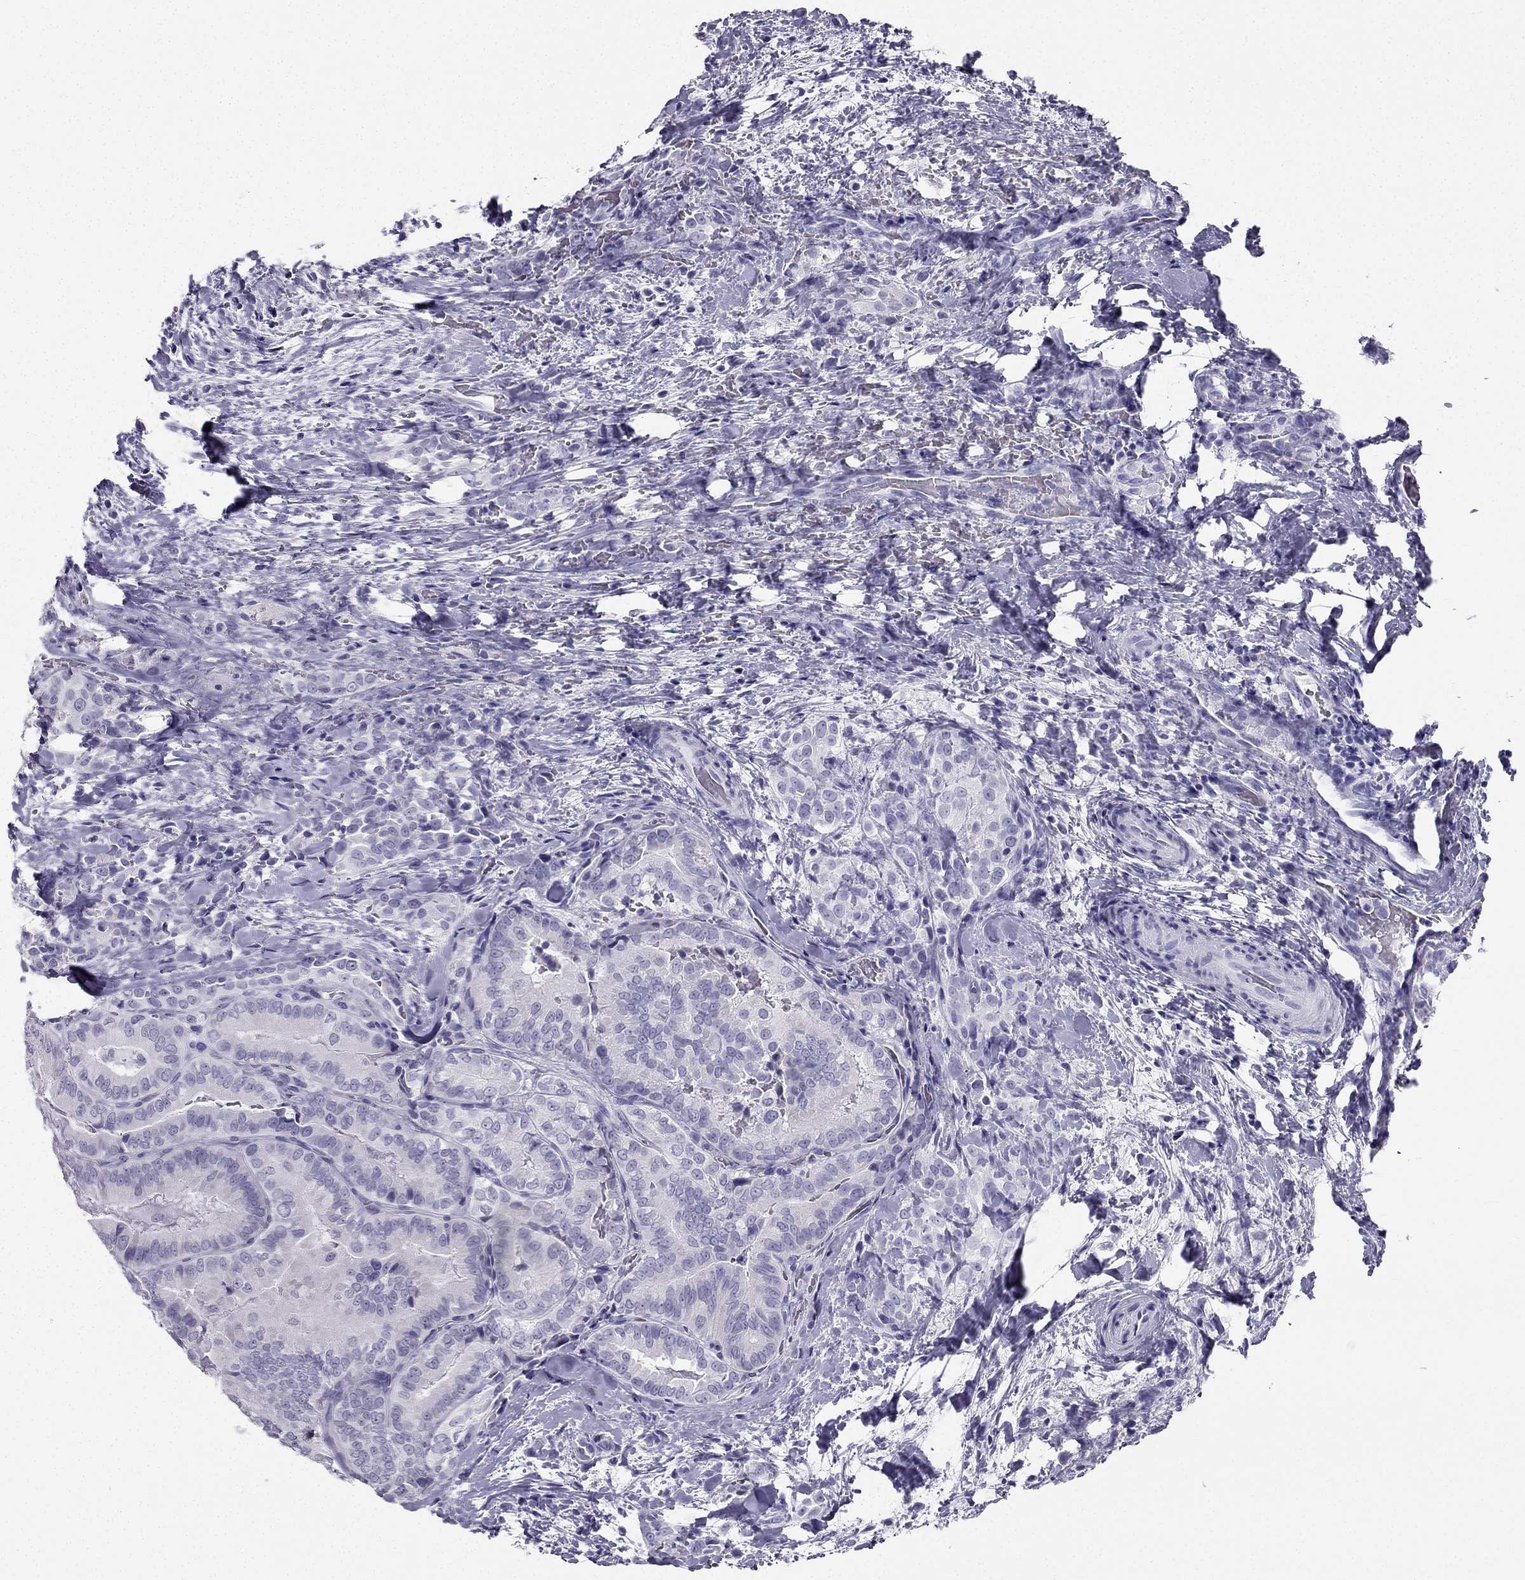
{"staining": {"intensity": "negative", "quantity": "none", "location": "none"}, "tissue": "thyroid cancer", "cell_type": "Tumor cells", "image_type": "cancer", "snomed": [{"axis": "morphology", "description": "Papillary adenocarcinoma, NOS"}, {"axis": "topography", "description": "Thyroid gland"}], "caption": "DAB immunohistochemical staining of human thyroid cancer displays no significant expression in tumor cells.", "gene": "TFF3", "patient": {"sex": "male", "age": 61}}